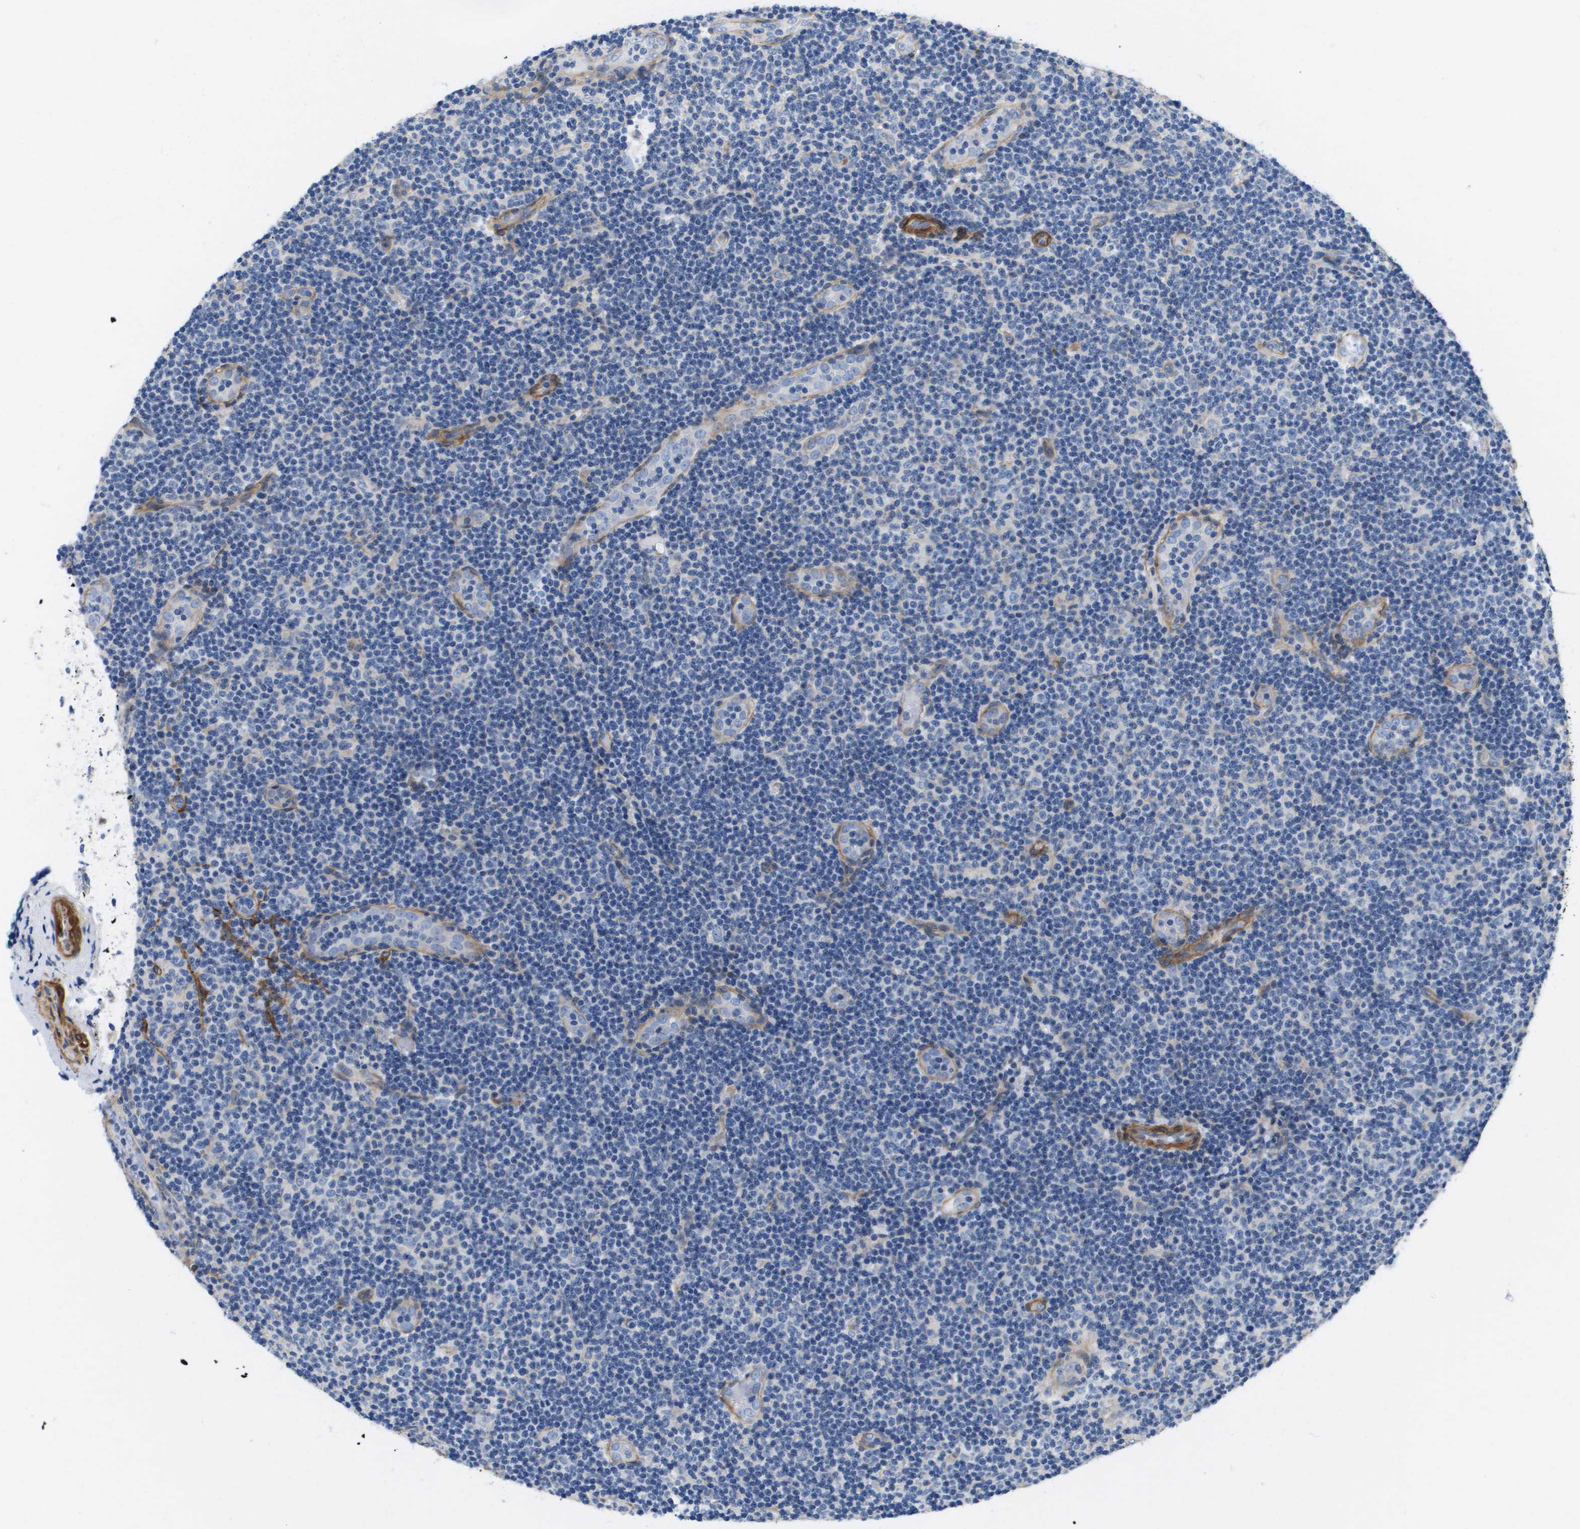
{"staining": {"intensity": "negative", "quantity": "none", "location": "none"}, "tissue": "lymphoma", "cell_type": "Tumor cells", "image_type": "cancer", "snomed": [{"axis": "morphology", "description": "Malignant lymphoma, non-Hodgkin's type, Low grade"}, {"axis": "topography", "description": "Lymph node"}], "caption": "A photomicrograph of low-grade malignant lymphoma, non-Hodgkin's type stained for a protein displays no brown staining in tumor cells.", "gene": "LPP", "patient": {"sex": "male", "age": 83}}